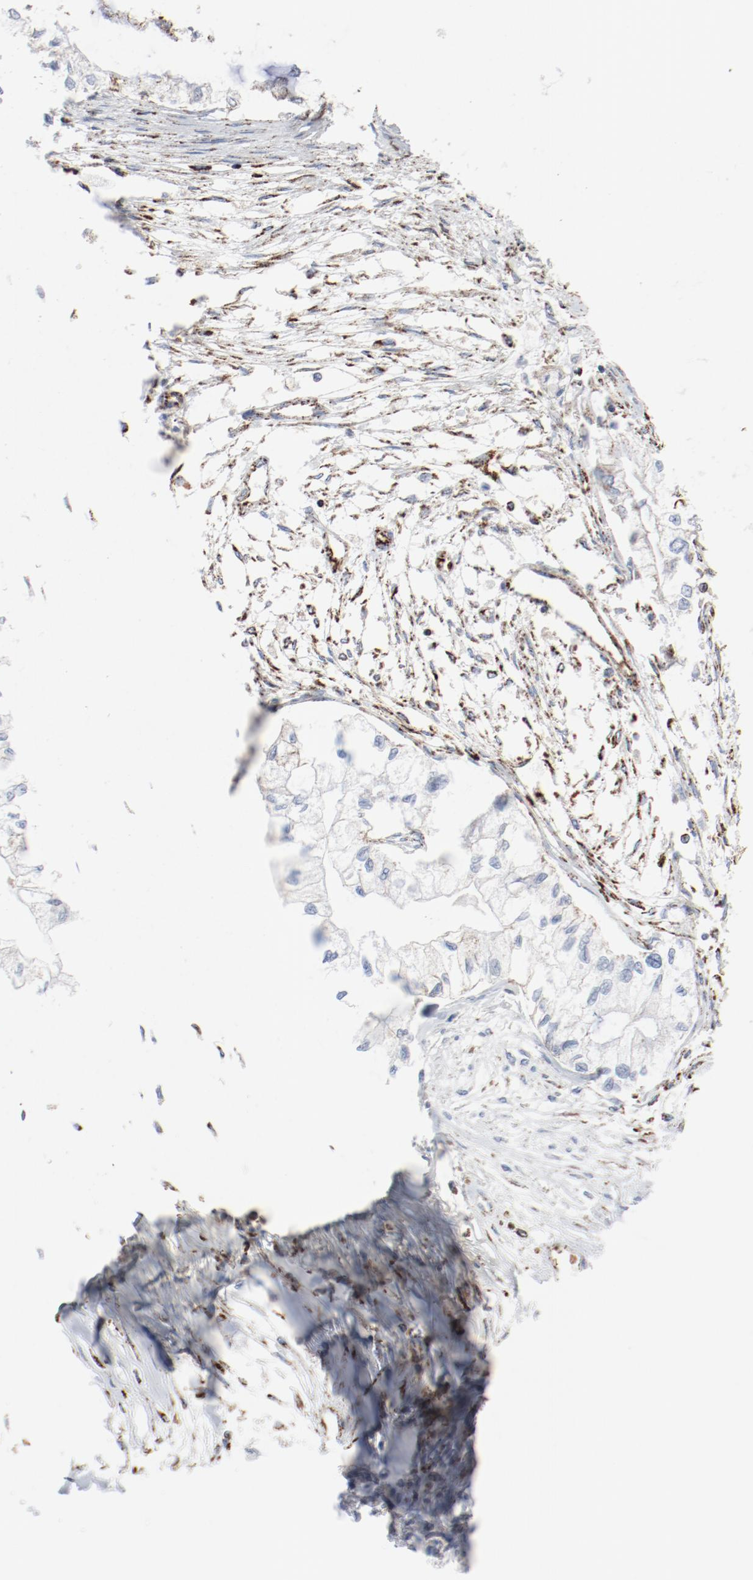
{"staining": {"intensity": "moderate", "quantity": ">75%", "location": "cytoplasmic/membranous"}, "tissue": "pancreatic cancer", "cell_type": "Tumor cells", "image_type": "cancer", "snomed": [{"axis": "morphology", "description": "Adenocarcinoma, NOS"}, {"axis": "topography", "description": "Pancreas"}], "caption": "Immunohistochemical staining of pancreatic adenocarcinoma reveals medium levels of moderate cytoplasmic/membranous protein staining in about >75% of tumor cells. (DAB (3,3'-diaminobenzidine) IHC with brightfield microscopy, high magnification).", "gene": "NDUFB8", "patient": {"sex": "male", "age": 79}}